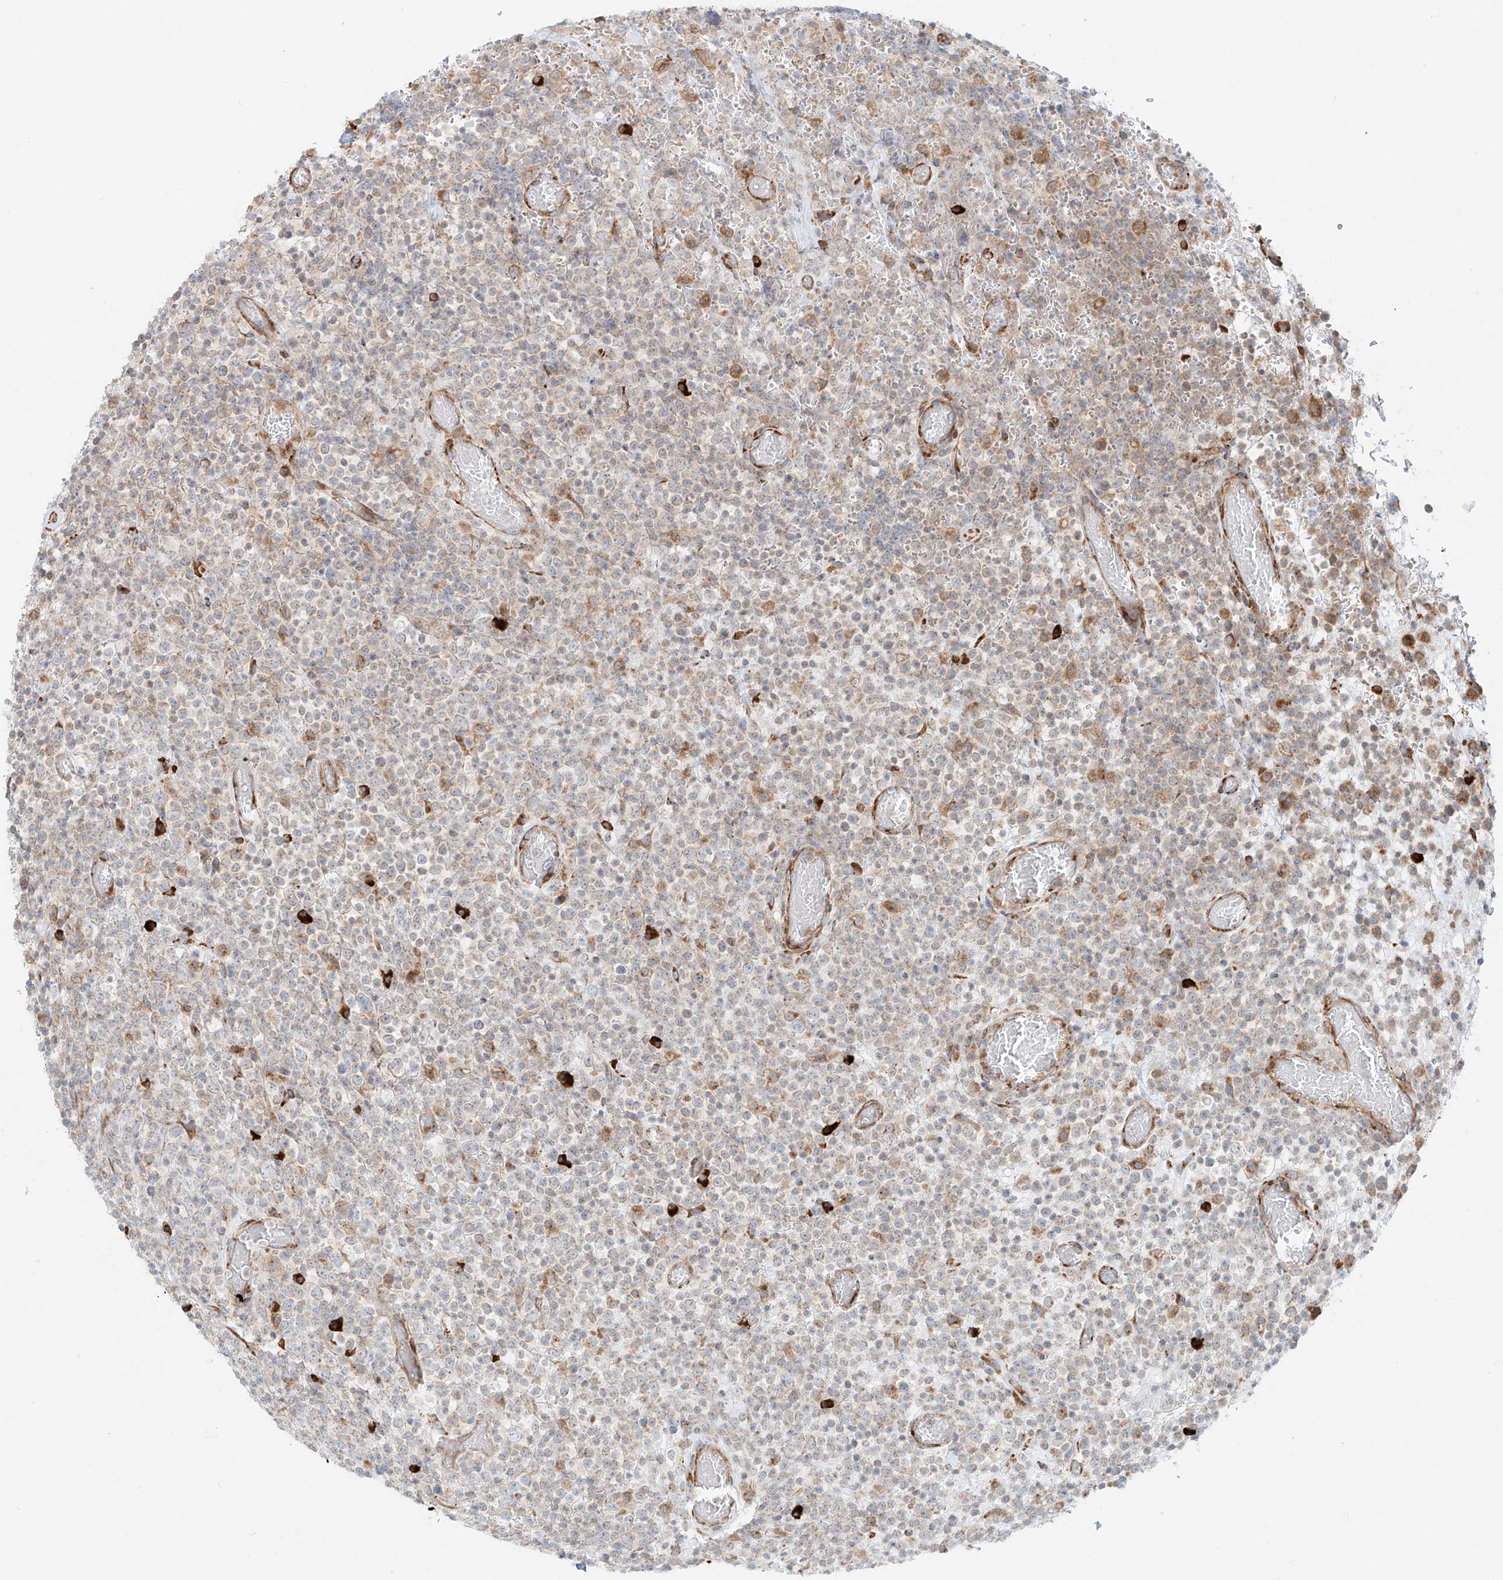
{"staining": {"intensity": "weak", "quantity": "<25%", "location": "cytoplasmic/membranous"}, "tissue": "lymphoma", "cell_type": "Tumor cells", "image_type": "cancer", "snomed": [{"axis": "morphology", "description": "Malignant lymphoma, non-Hodgkin's type, High grade"}, {"axis": "topography", "description": "Colon"}], "caption": "Tumor cells show no significant staining in malignant lymphoma, non-Hodgkin's type (high-grade).", "gene": "EIPR1", "patient": {"sex": "female", "age": 53}}